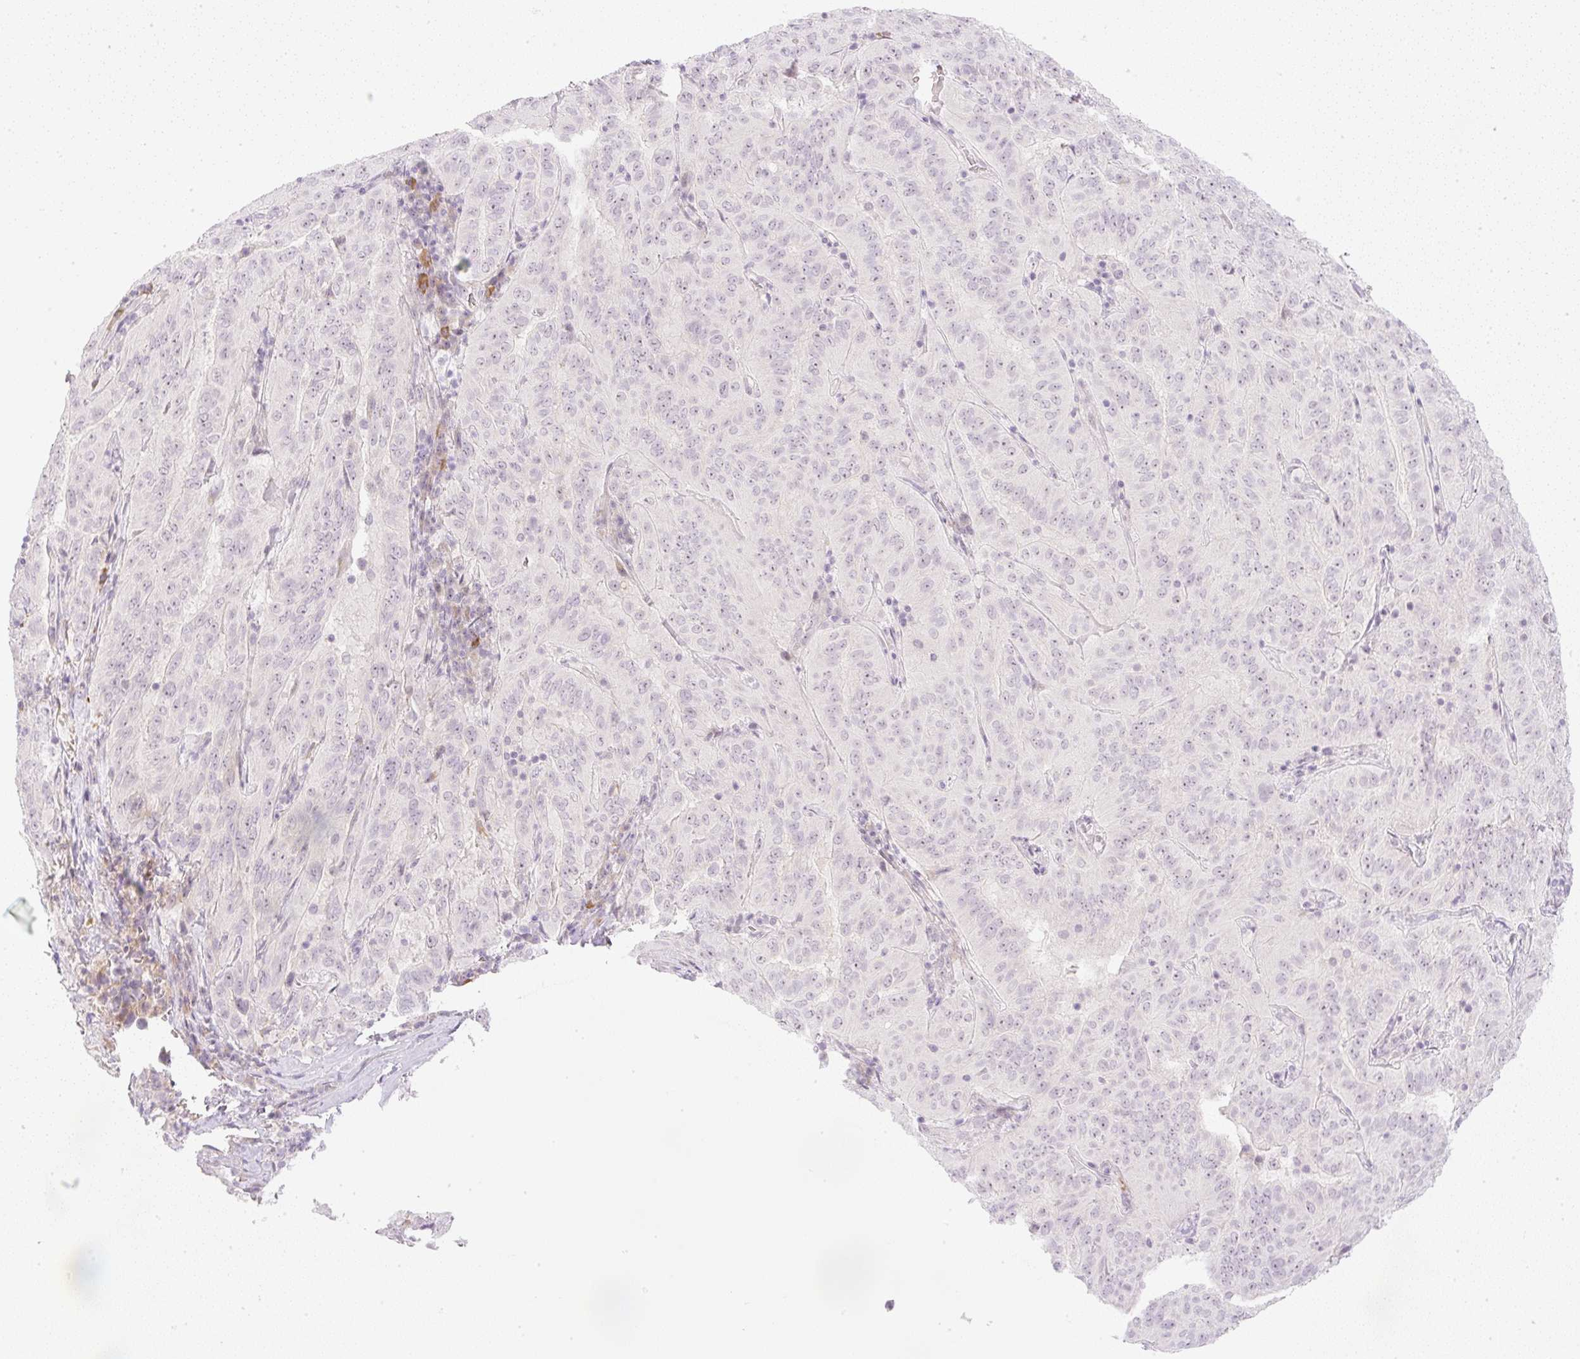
{"staining": {"intensity": "weak", "quantity": "25%-75%", "location": "nuclear"}, "tissue": "pancreatic cancer", "cell_type": "Tumor cells", "image_type": "cancer", "snomed": [{"axis": "morphology", "description": "Adenocarcinoma, NOS"}, {"axis": "topography", "description": "Pancreas"}], "caption": "About 25%-75% of tumor cells in pancreatic cancer exhibit weak nuclear protein staining as visualized by brown immunohistochemical staining.", "gene": "AAR2", "patient": {"sex": "male", "age": 63}}